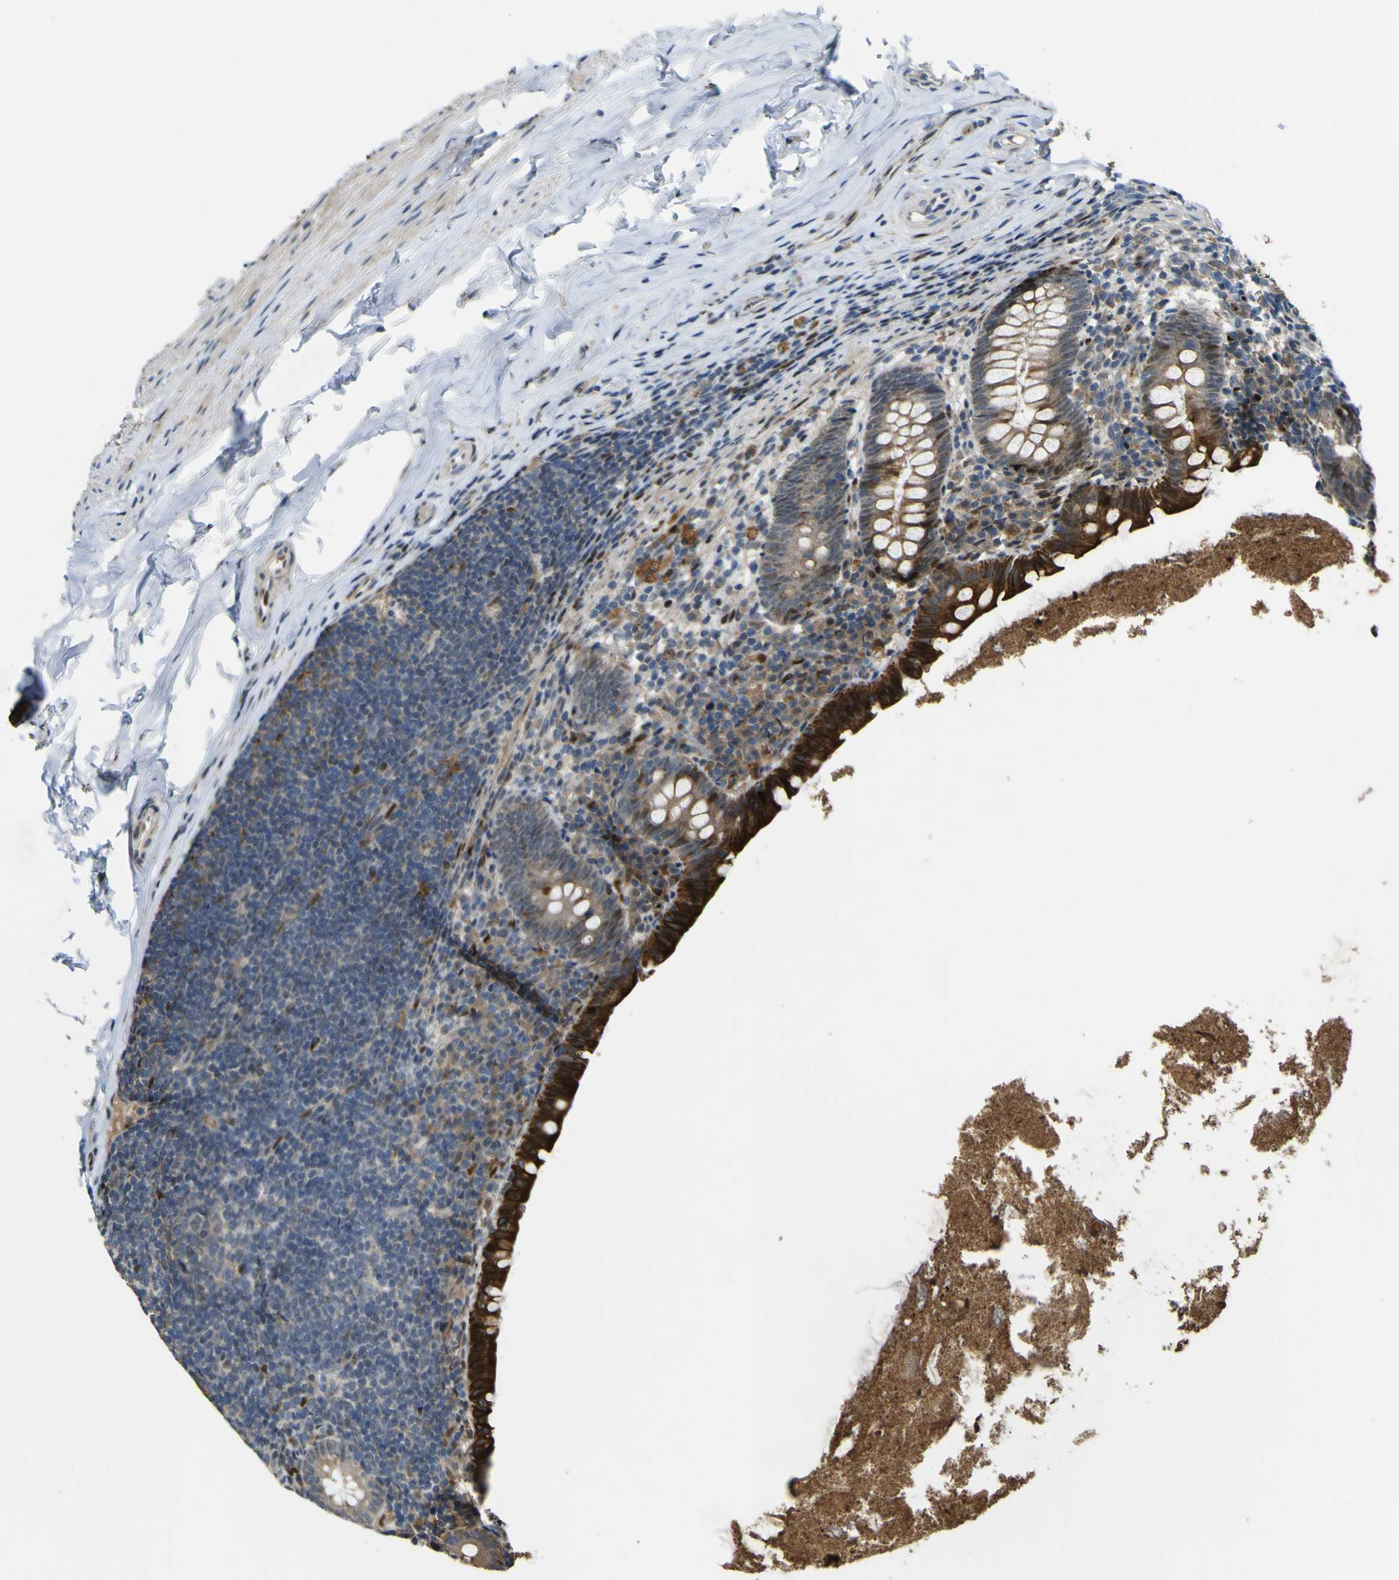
{"staining": {"intensity": "strong", "quantity": "25%-75%", "location": "cytoplasmic/membranous"}, "tissue": "appendix", "cell_type": "Glandular cells", "image_type": "normal", "snomed": [{"axis": "morphology", "description": "Normal tissue, NOS"}, {"axis": "topography", "description": "Appendix"}], "caption": "Immunohistochemistry (IHC) histopathology image of normal appendix: human appendix stained using immunohistochemistry (IHC) exhibits high levels of strong protein expression localized specifically in the cytoplasmic/membranous of glandular cells, appearing as a cytoplasmic/membranous brown color.", "gene": "LBHD1", "patient": {"sex": "male", "age": 52}}